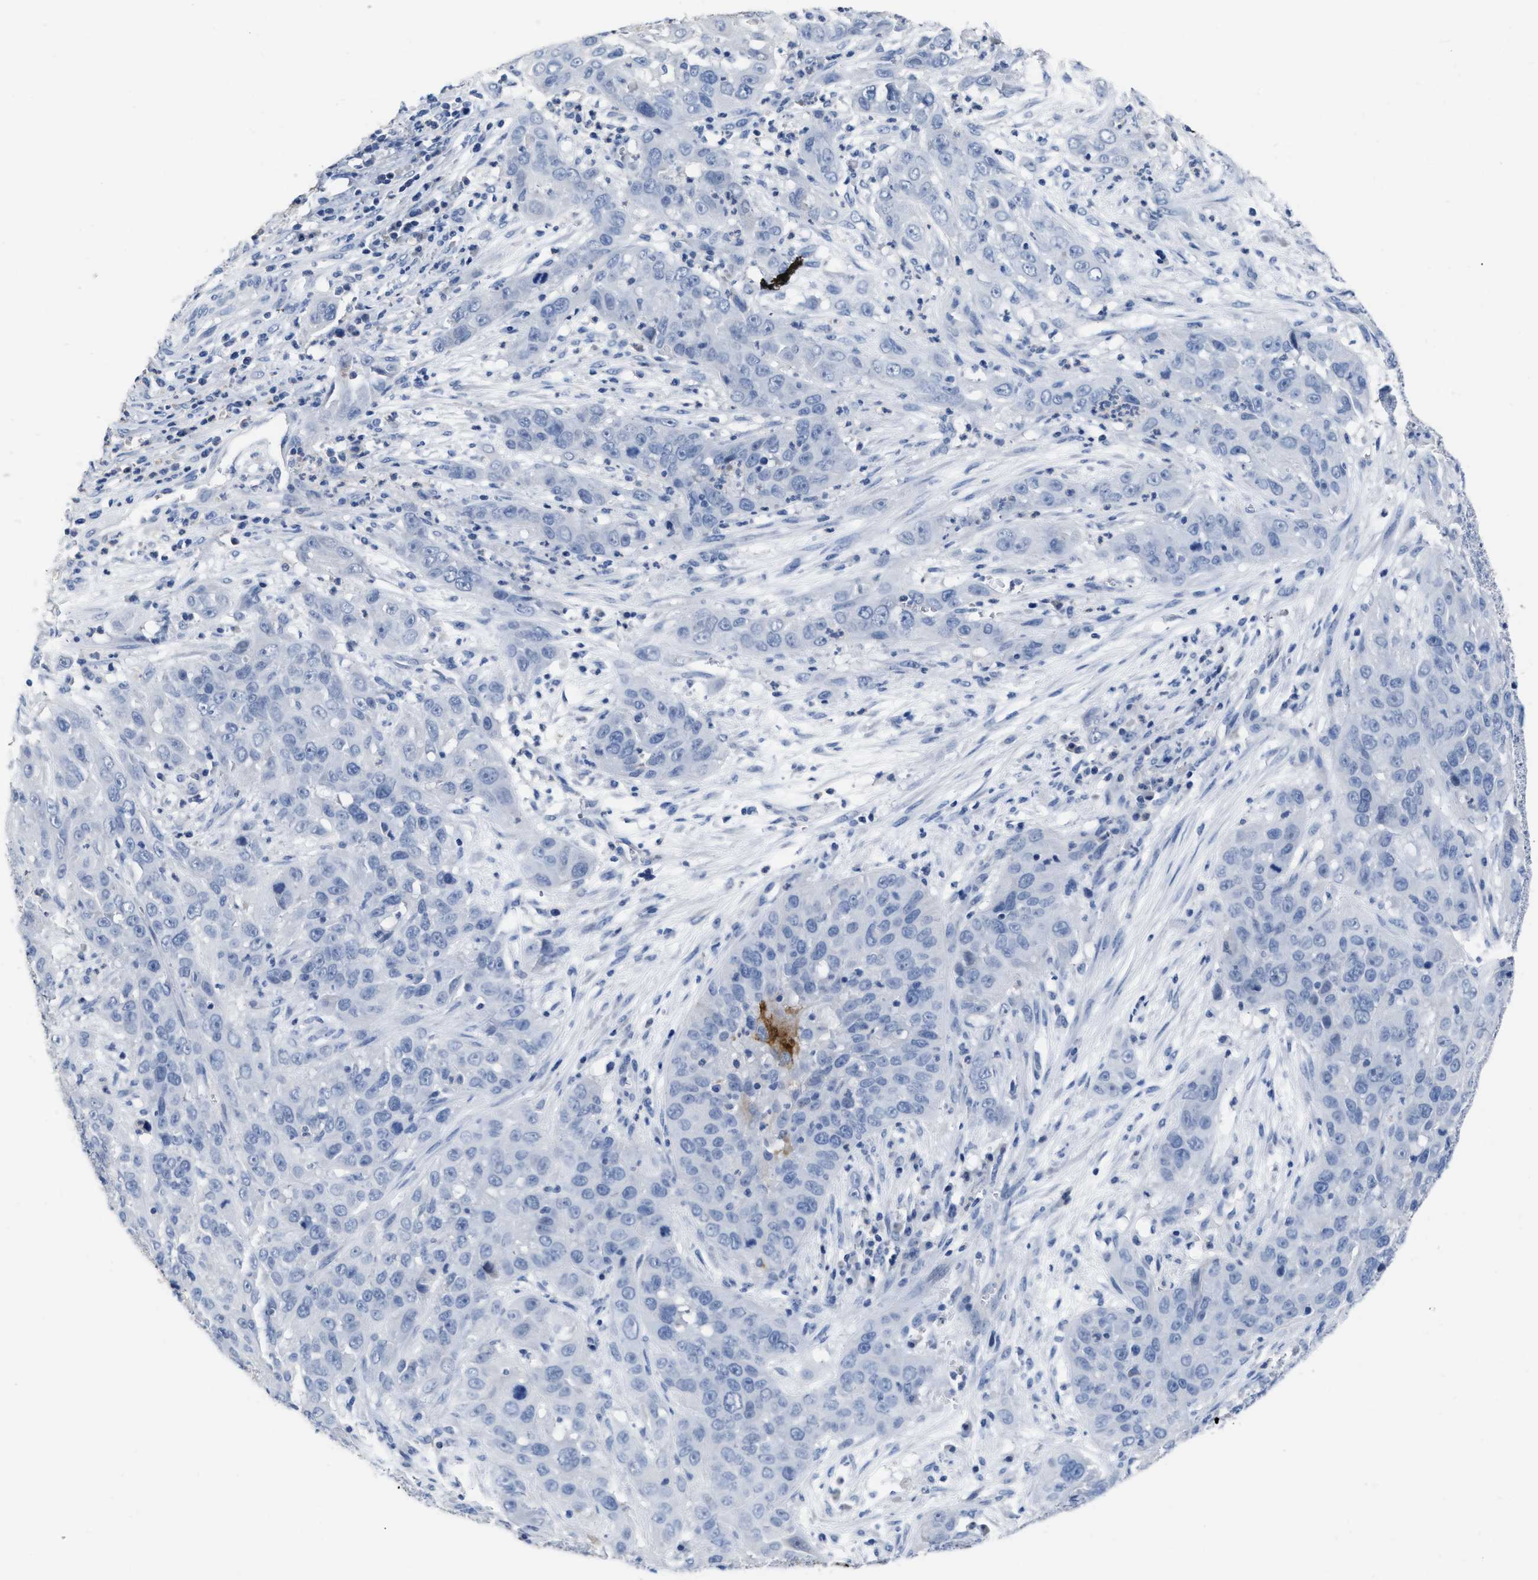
{"staining": {"intensity": "negative", "quantity": "none", "location": "none"}, "tissue": "cervical cancer", "cell_type": "Tumor cells", "image_type": "cancer", "snomed": [{"axis": "morphology", "description": "Squamous cell carcinoma, NOS"}, {"axis": "topography", "description": "Cervix"}], "caption": "There is no significant expression in tumor cells of cervical cancer (squamous cell carcinoma).", "gene": "CEACAM5", "patient": {"sex": "female", "age": 32}}